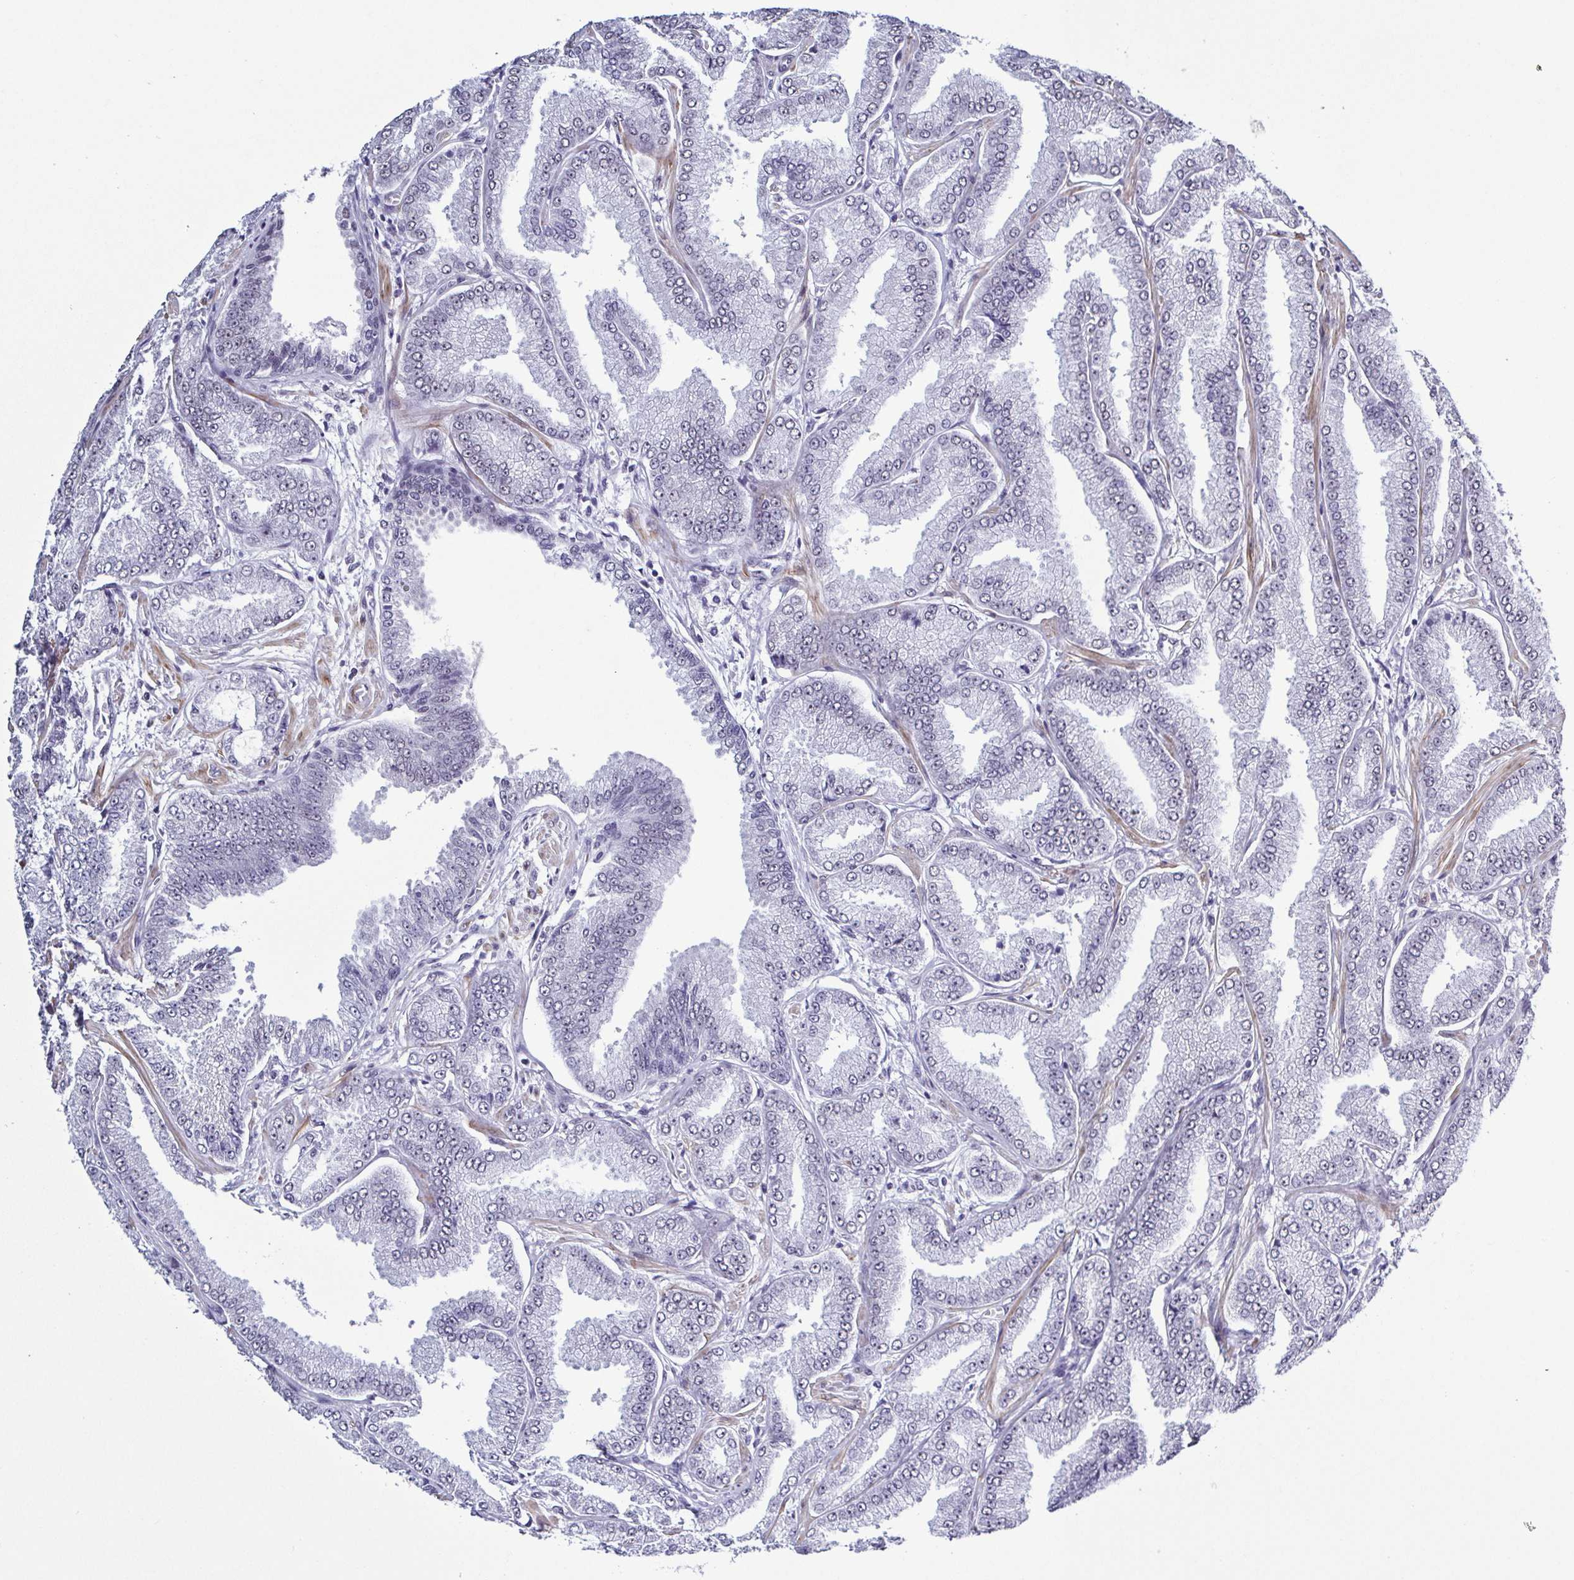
{"staining": {"intensity": "negative", "quantity": "none", "location": "none"}, "tissue": "prostate cancer", "cell_type": "Tumor cells", "image_type": "cancer", "snomed": [{"axis": "morphology", "description": "Adenocarcinoma, Low grade"}, {"axis": "topography", "description": "Prostate"}], "caption": "Immunohistochemistry (IHC) of prostate adenocarcinoma (low-grade) demonstrates no expression in tumor cells.", "gene": "TMEM92", "patient": {"sex": "male", "age": 55}}